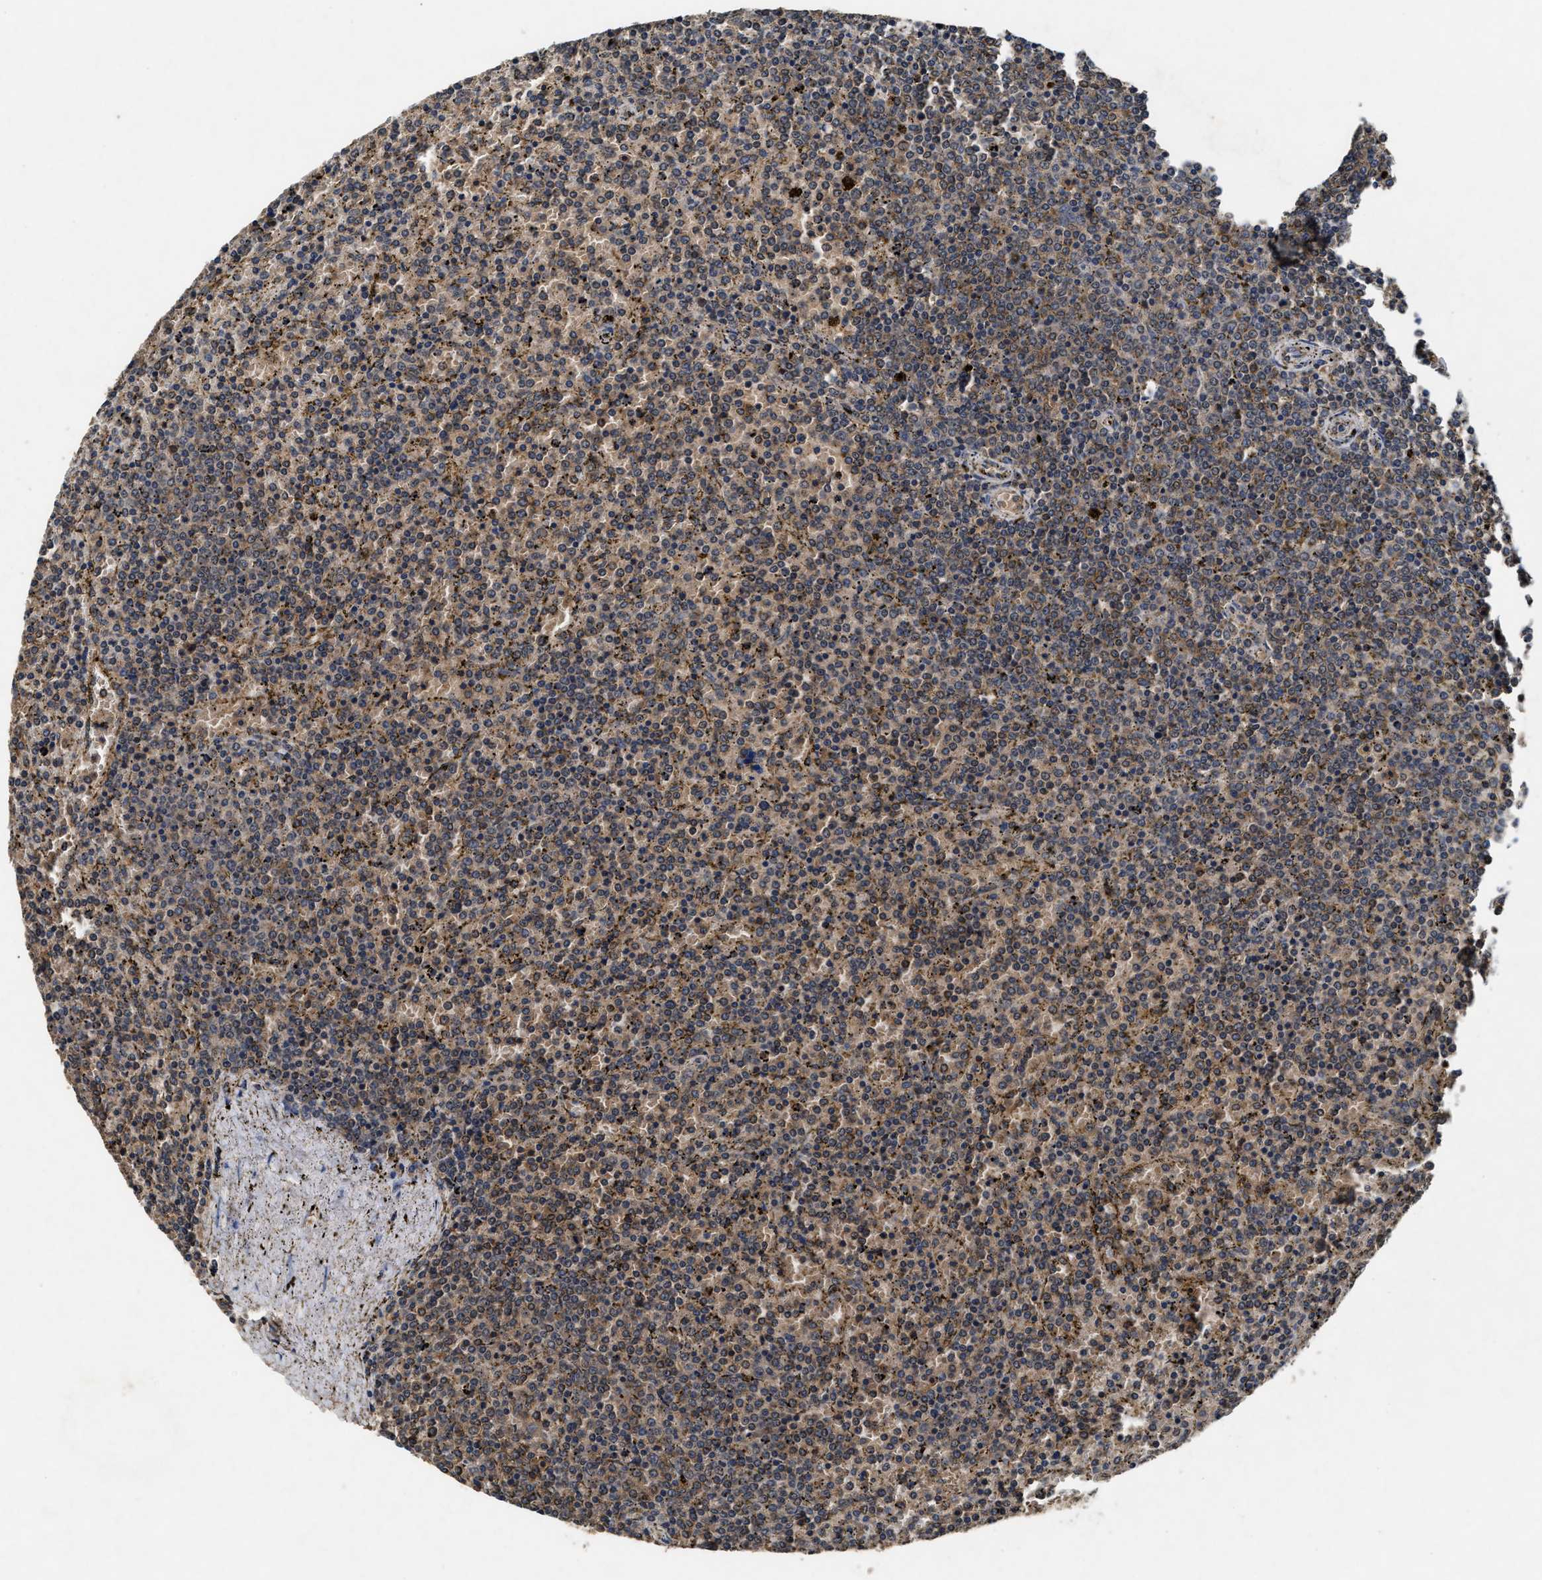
{"staining": {"intensity": "moderate", "quantity": ">75%", "location": "cytoplasmic/membranous"}, "tissue": "lymphoma", "cell_type": "Tumor cells", "image_type": "cancer", "snomed": [{"axis": "morphology", "description": "Malignant lymphoma, non-Hodgkin's type, Low grade"}, {"axis": "topography", "description": "Spleen"}], "caption": "Immunohistochemistry (IHC) of human lymphoma displays medium levels of moderate cytoplasmic/membranous staining in approximately >75% of tumor cells.", "gene": "PDAP1", "patient": {"sex": "female", "age": 77}}